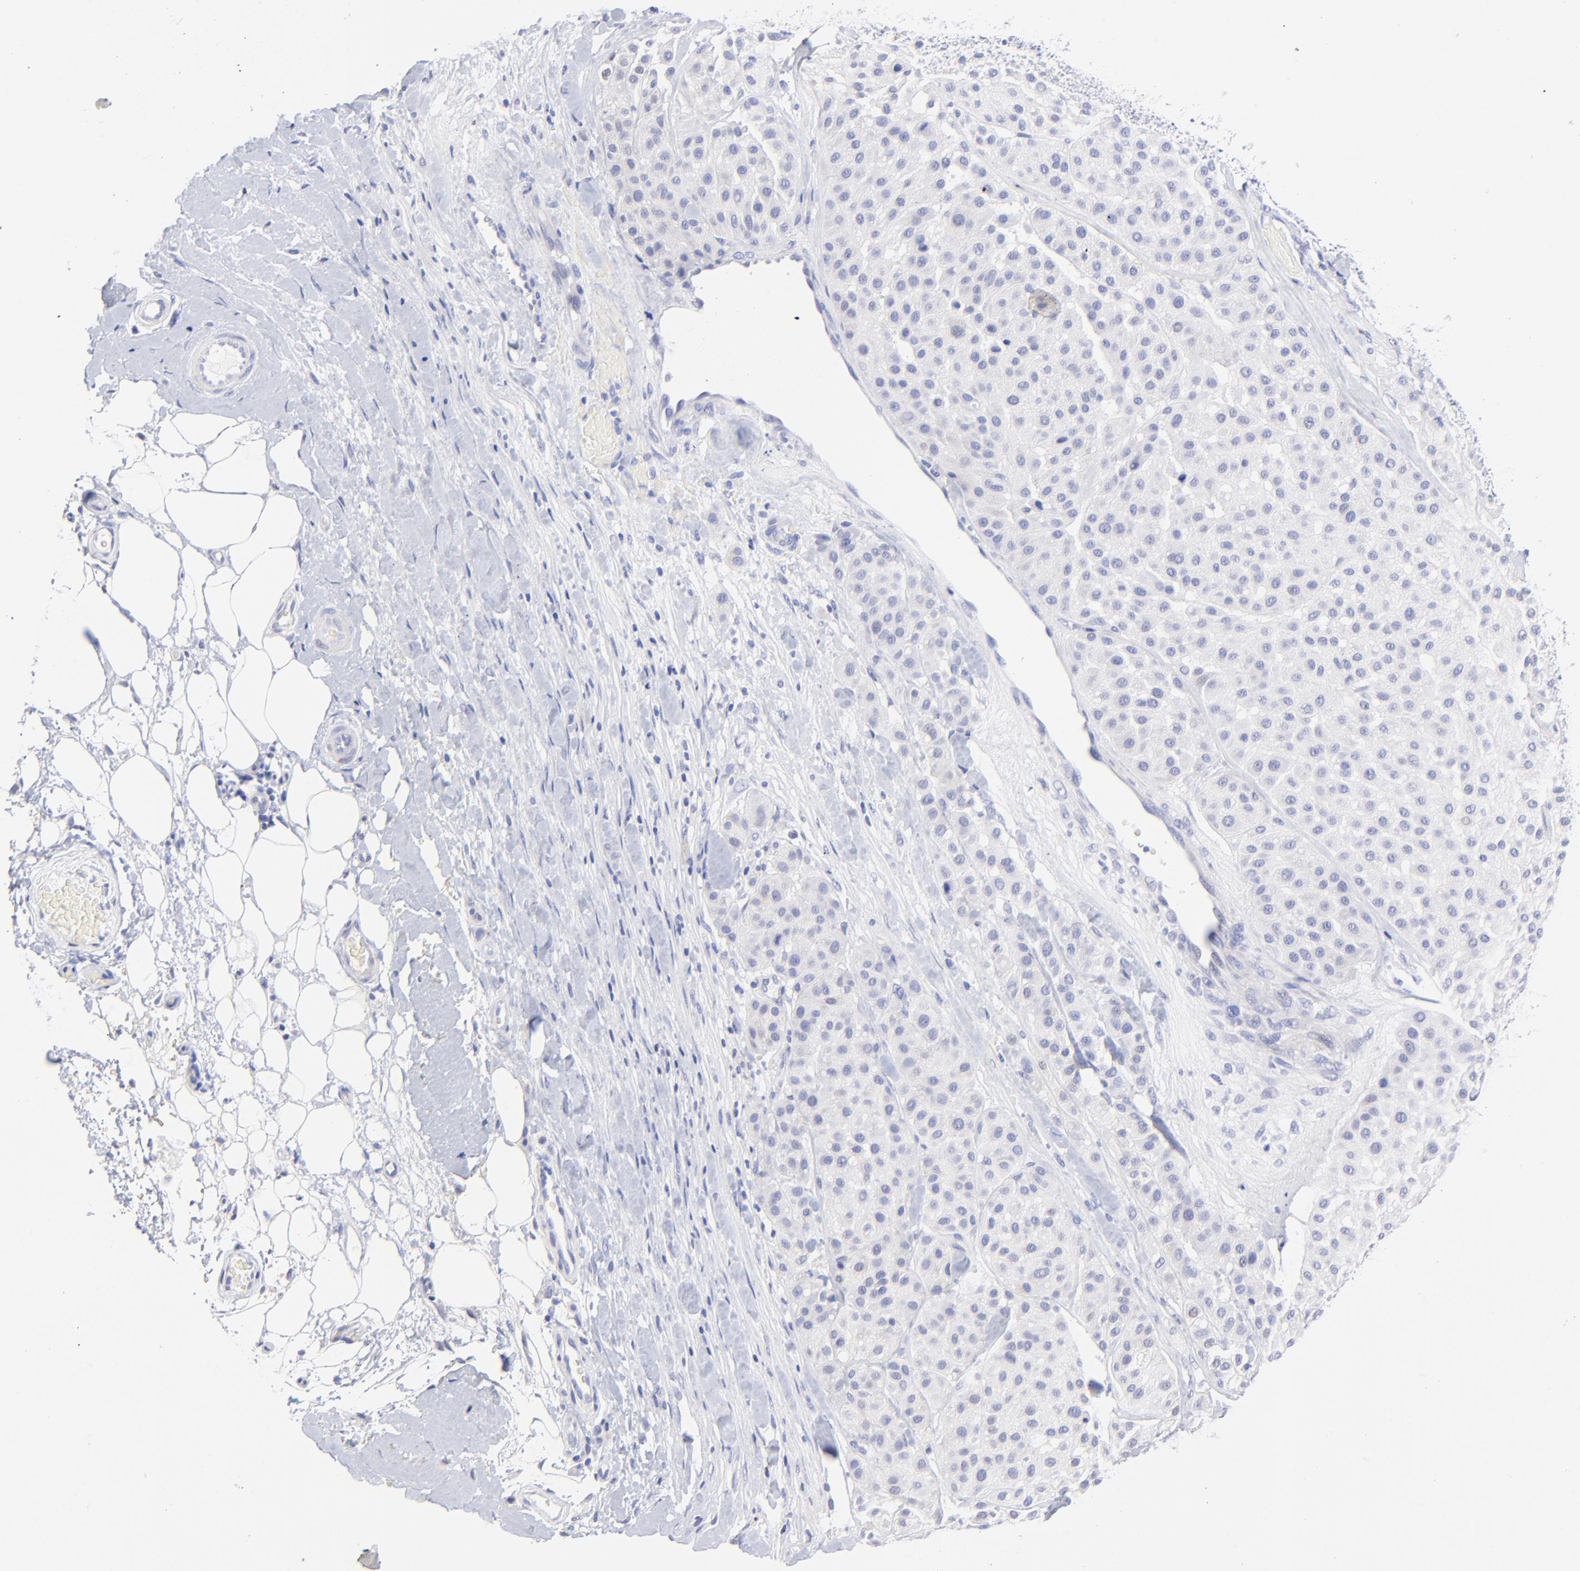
{"staining": {"intensity": "negative", "quantity": "none", "location": "none"}, "tissue": "melanoma", "cell_type": "Tumor cells", "image_type": "cancer", "snomed": [{"axis": "morphology", "description": "Normal tissue, NOS"}, {"axis": "morphology", "description": "Malignant melanoma, Metastatic site"}, {"axis": "topography", "description": "Skin"}], "caption": "High magnification brightfield microscopy of melanoma stained with DAB (brown) and counterstained with hematoxylin (blue): tumor cells show no significant positivity.", "gene": "HORMAD2", "patient": {"sex": "male", "age": 41}}